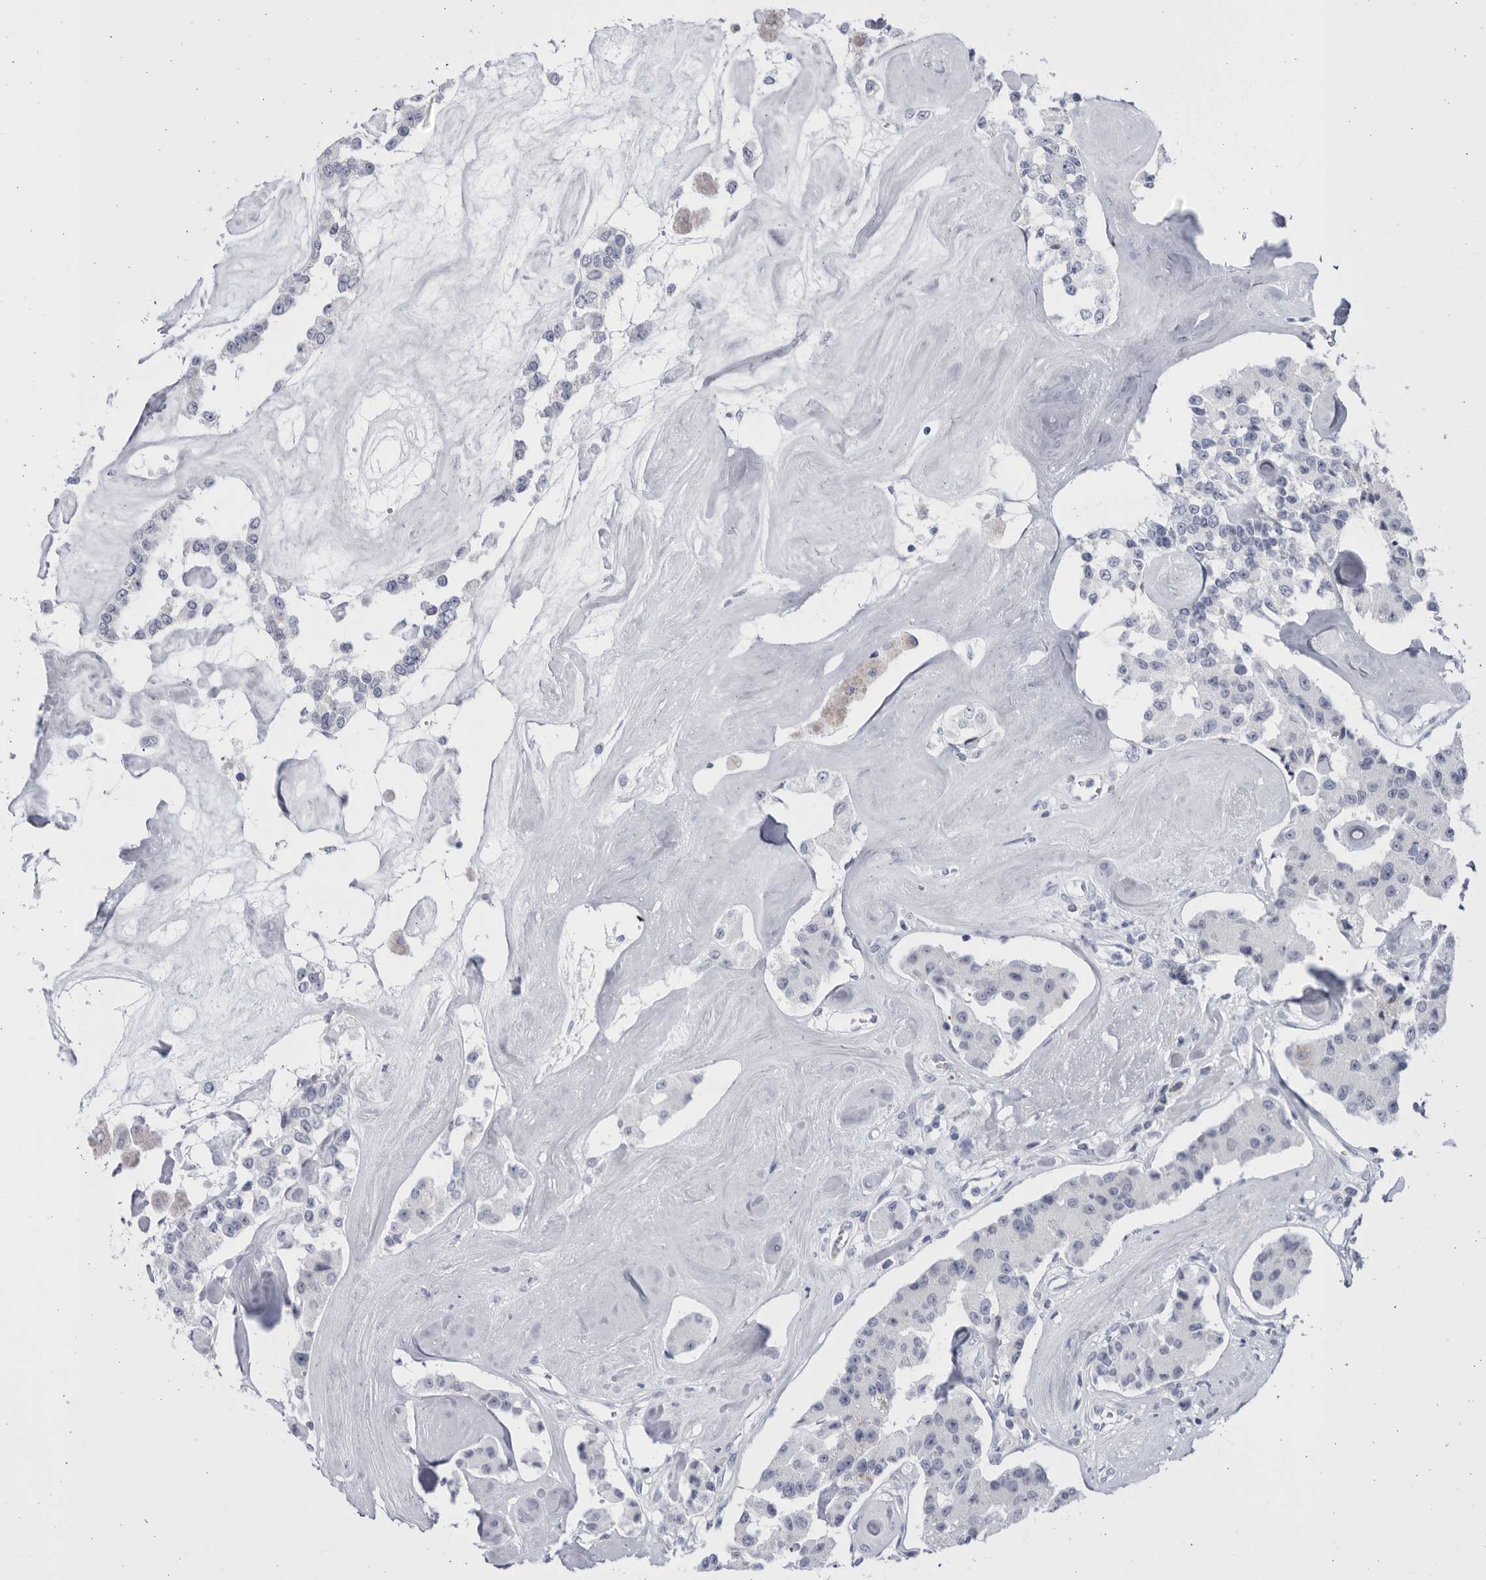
{"staining": {"intensity": "negative", "quantity": "none", "location": "none"}, "tissue": "carcinoid", "cell_type": "Tumor cells", "image_type": "cancer", "snomed": [{"axis": "morphology", "description": "Carcinoid, malignant, NOS"}, {"axis": "topography", "description": "Pancreas"}], "caption": "An IHC micrograph of carcinoid is shown. There is no staining in tumor cells of carcinoid. (Brightfield microscopy of DAB (3,3'-diaminobenzidine) immunohistochemistry at high magnification).", "gene": "CCDC181", "patient": {"sex": "male", "age": 41}}